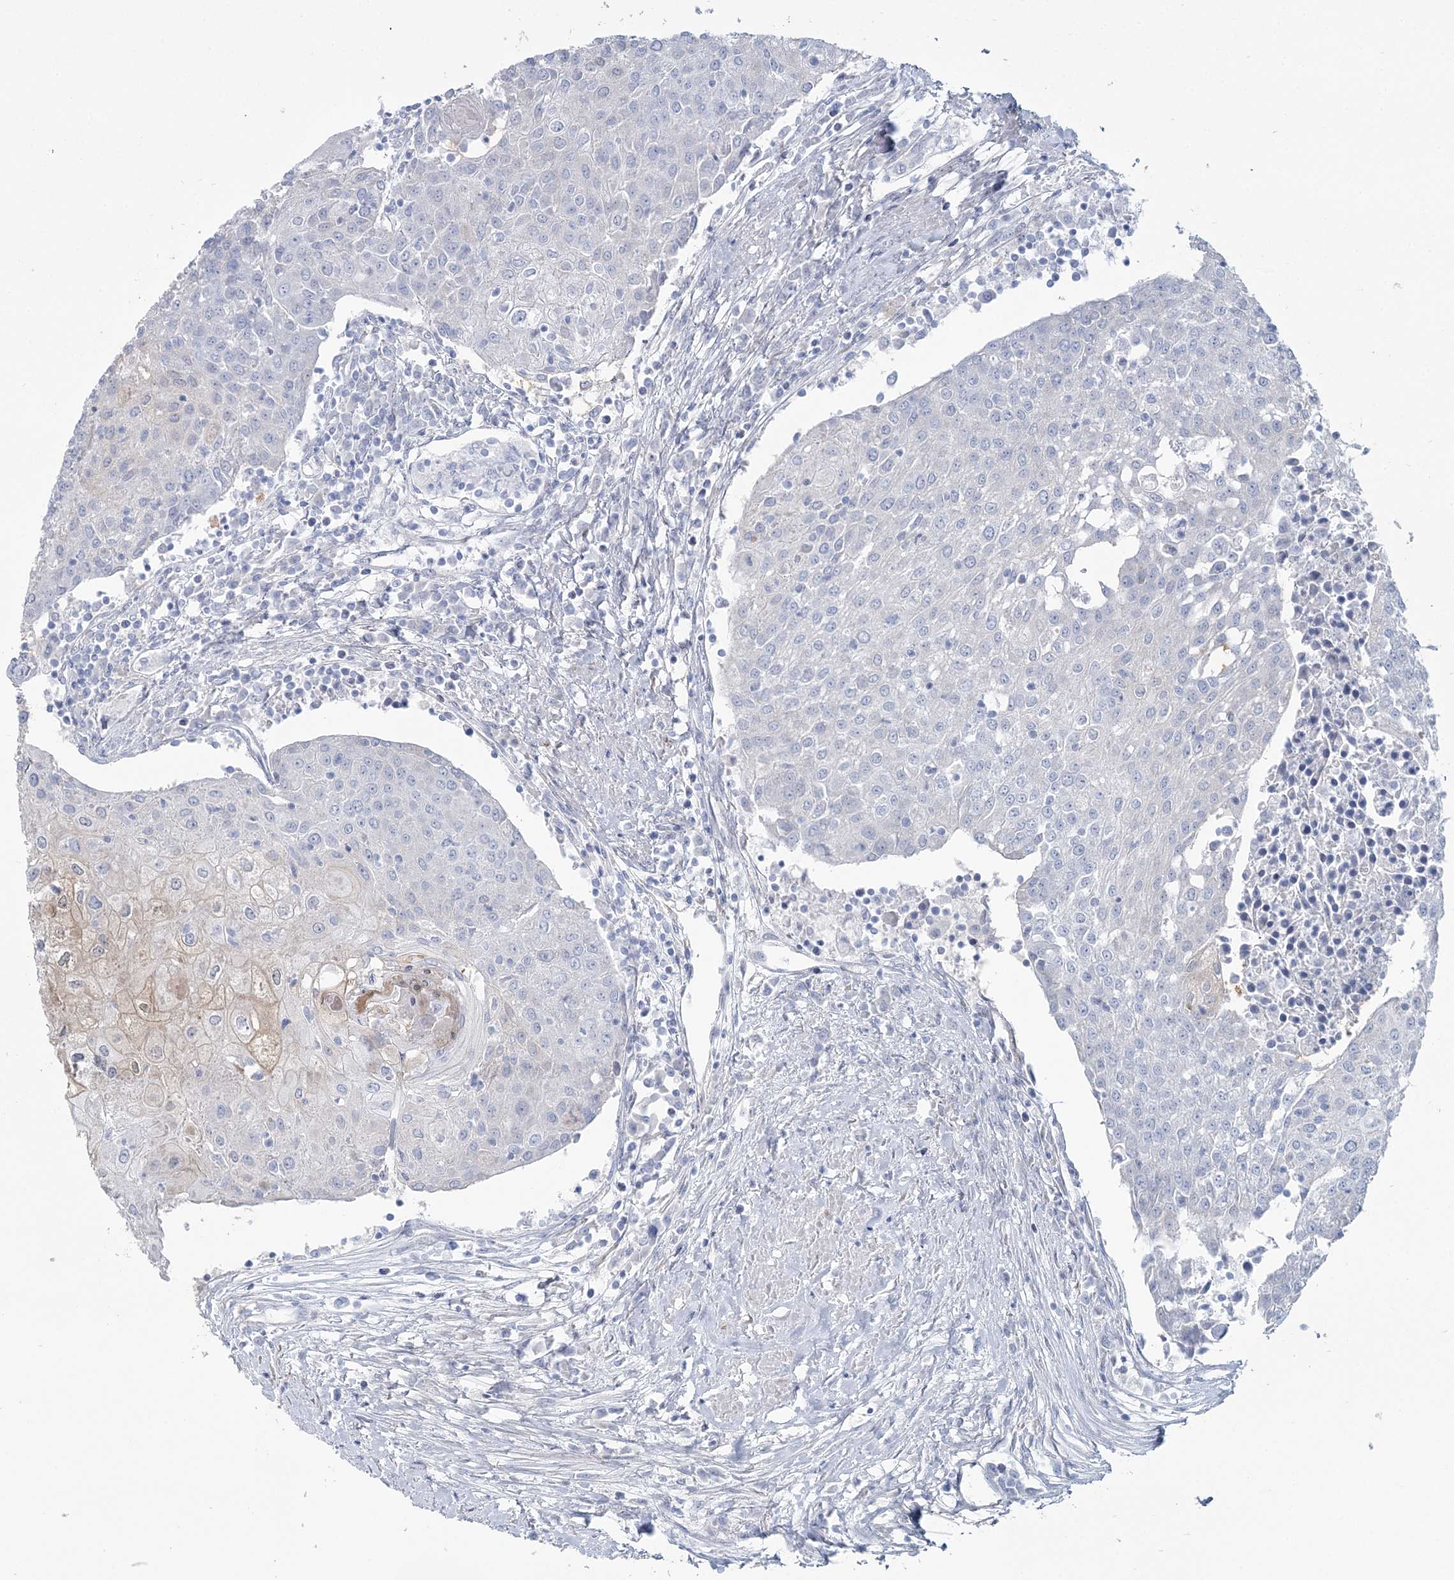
{"staining": {"intensity": "negative", "quantity": "none", "location": "none"}, "tissue": "urothelial cancer", "cell_type": "Tumor cells", "image_type": "cancer", "snomed": [{"axis": "morphology", "description": "Urothelial carcinoma, High grade"}, {"axis": "topography", "description": "Urinary bladder"}], "caption": "Urothelial cancer stained for a protein using immunohistochemistry (IHC) exhibits no staining tumor cells.", "gene": "CMBL", "patient": {"sex": "female", "age": 85}}